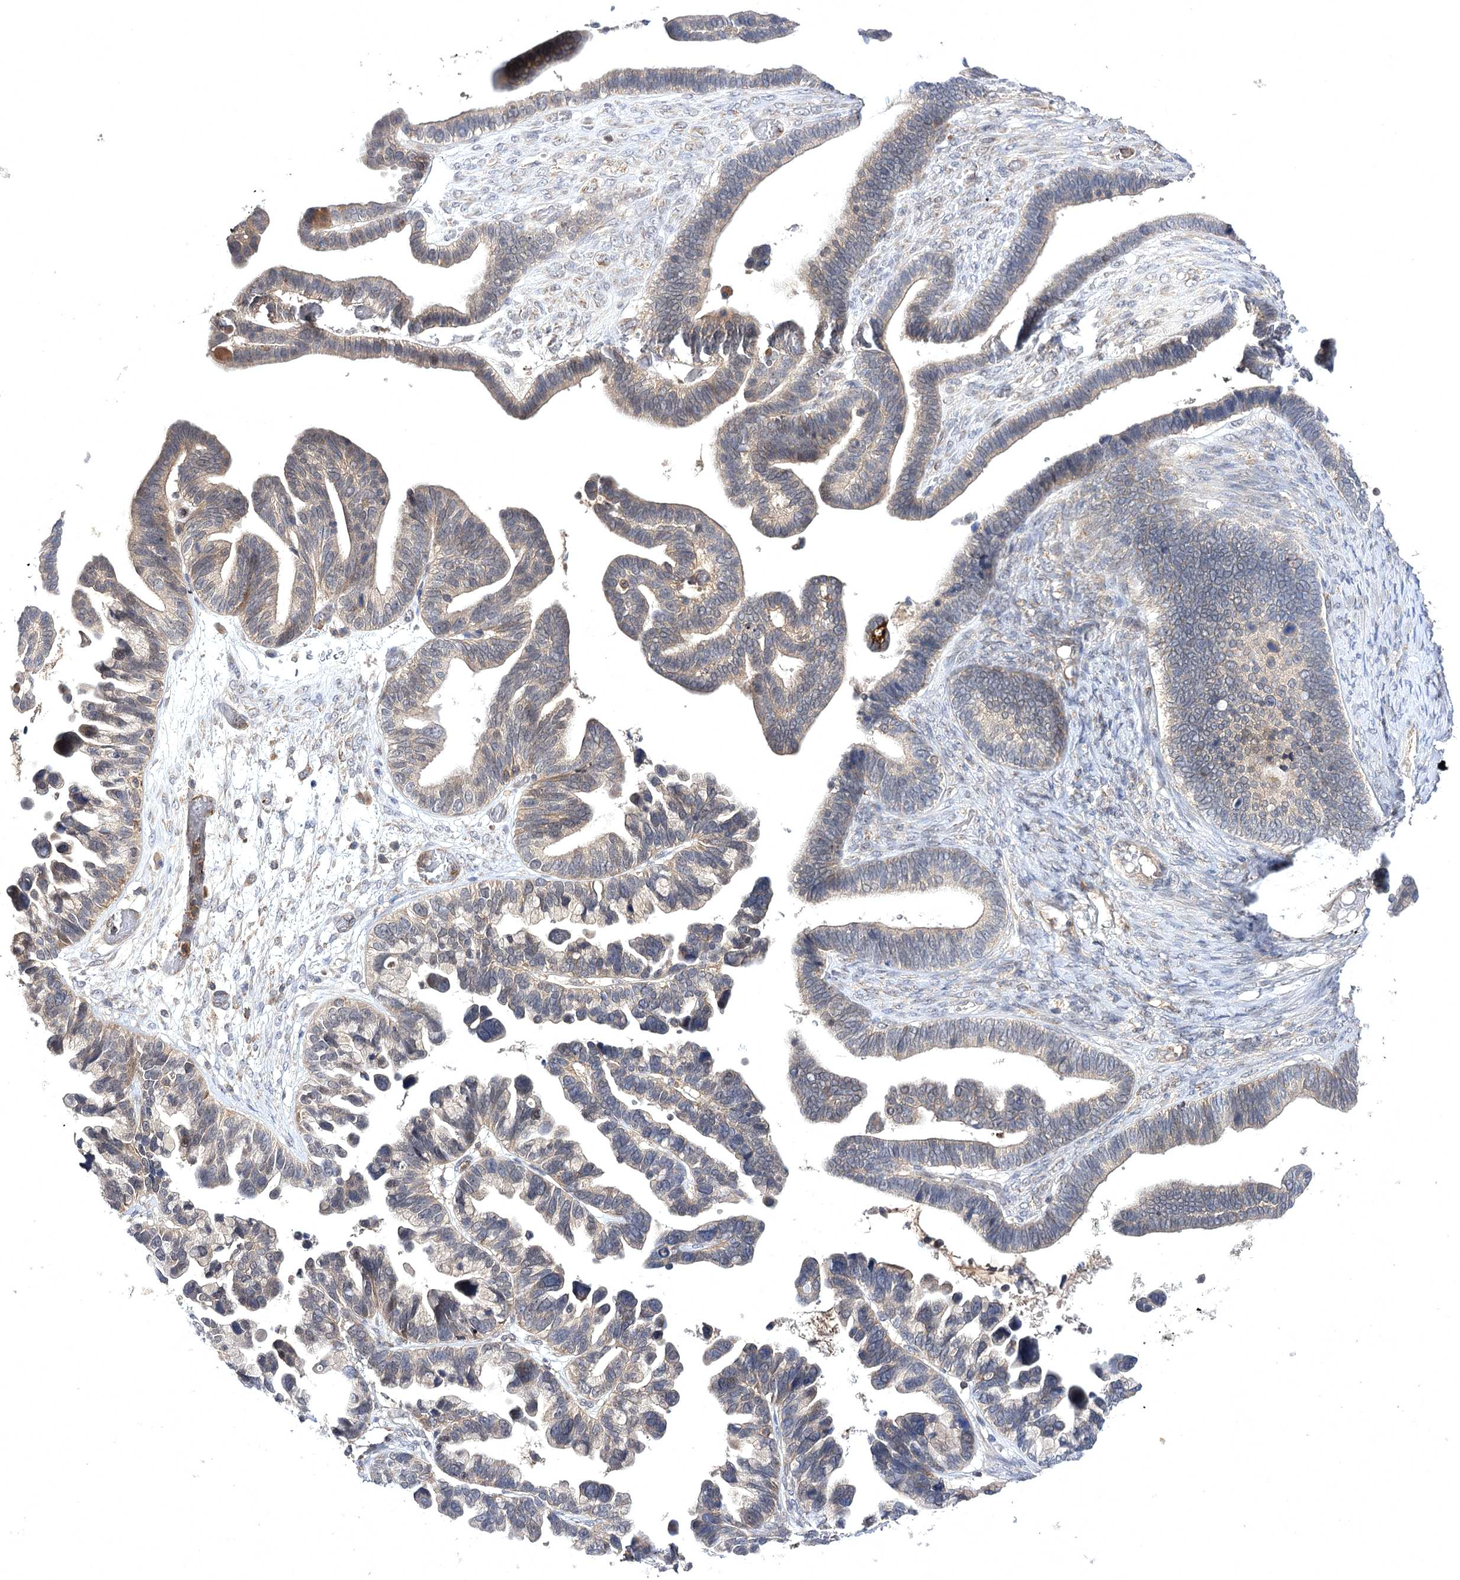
{"staining": {"intensity": "weak", "quantity": "25%-75%", "location": "cytoplasmic/membranous"}, "tissue": "ovarian cancer", "cell_type": "Tumor cells", "image_type": "cancer", "snomed": [{"axis": "morphology", "description": "Cystadenocarcinoma, serous, NOS"}, {"axis": "topography", "description": "Ovary"}], "caption": "Immunohistochemistry (IHC) of human ovarian cancer (serous cystadenocarcinoma) exhibits low levels of weak cytoplasmic/membranous staining in approximately 25%-75% of tumor cells.", "gene": "BCR", "patient": {"sex": "female", "age": 56}}